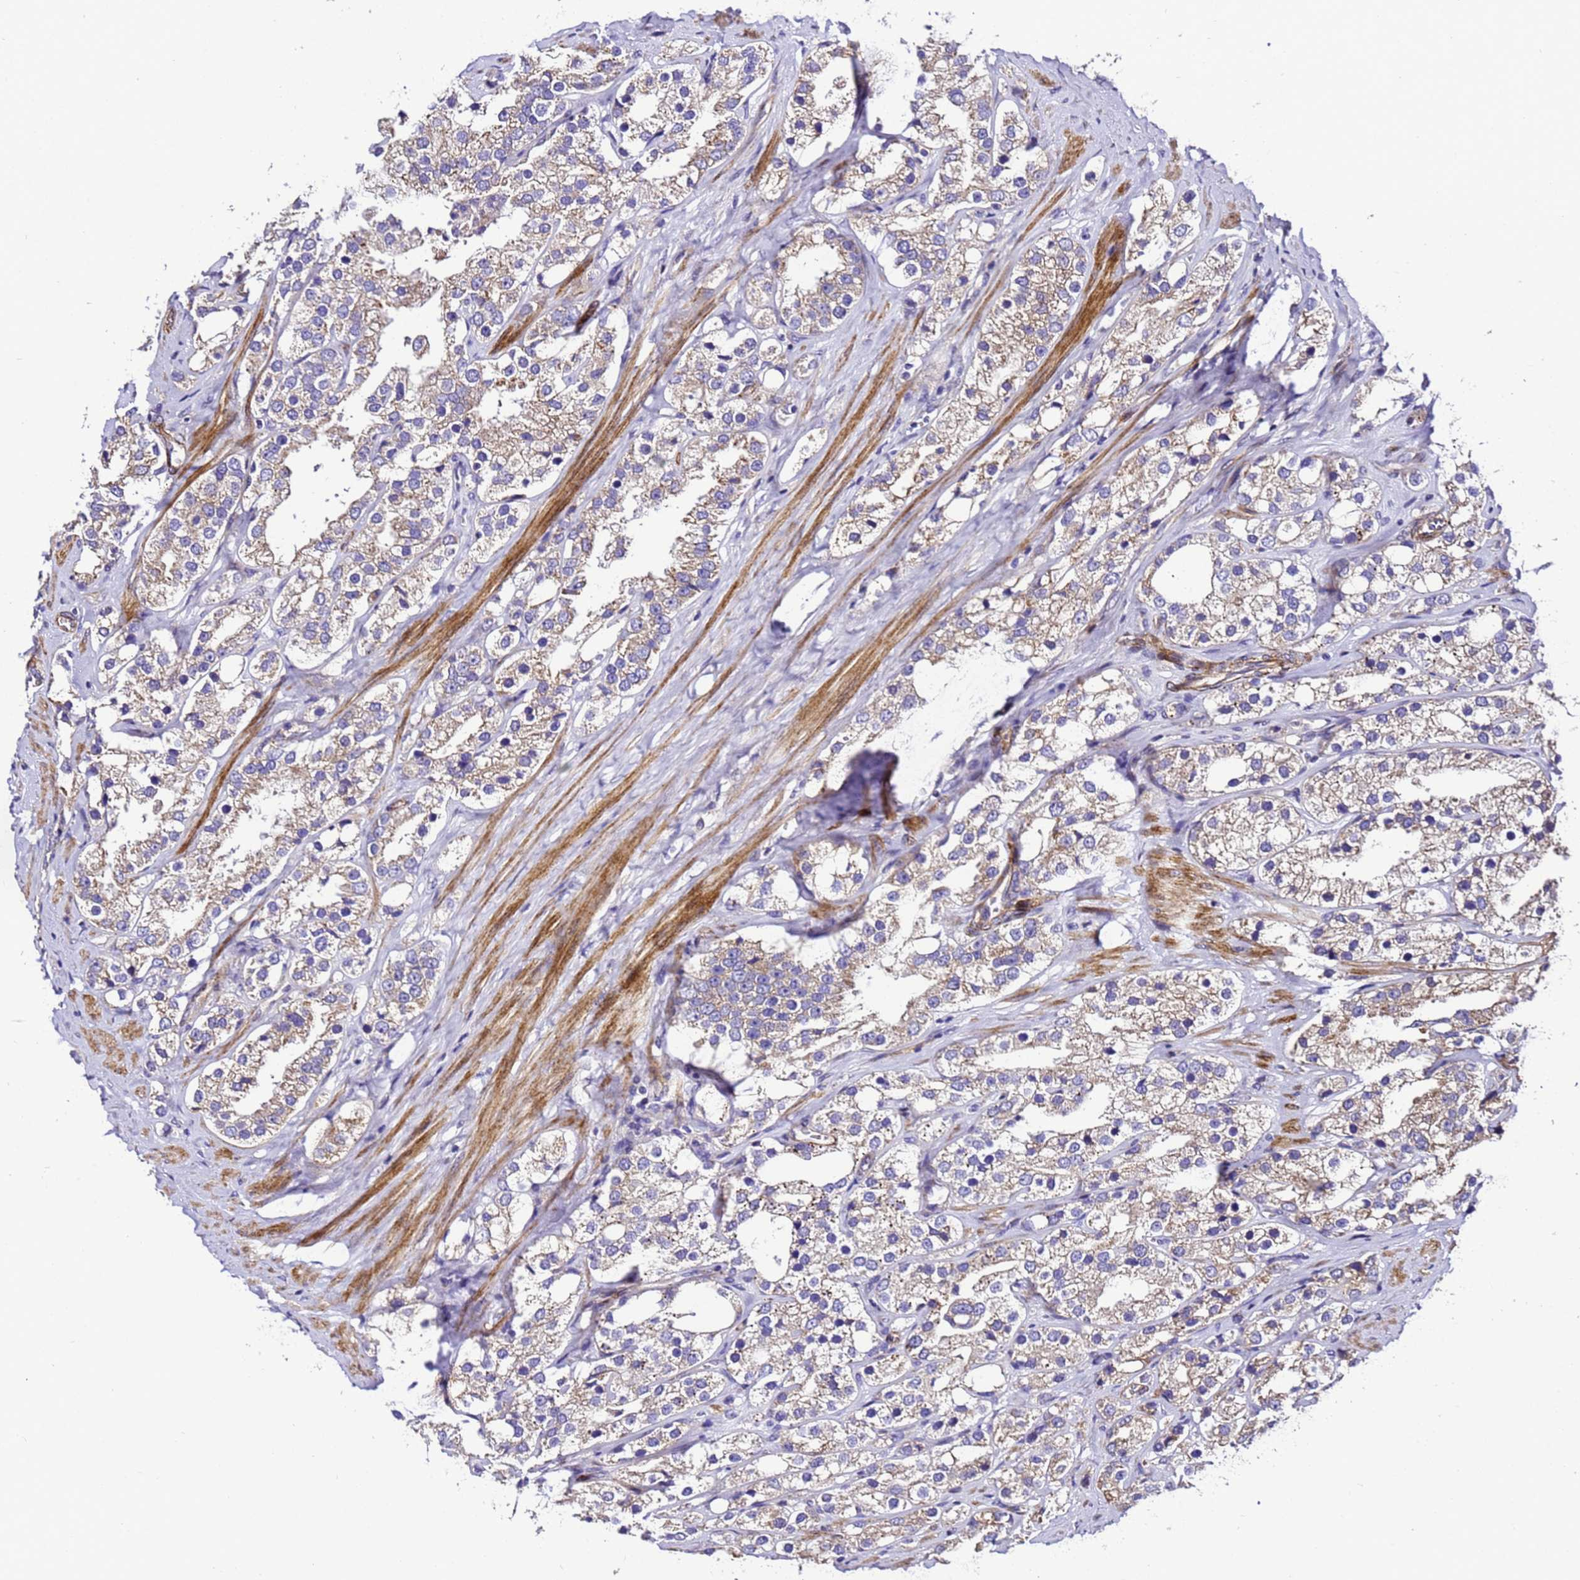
{"staining": {"intensity": "weak", "quantity": ">75%", "location": "cytoplasmic/membranous"}, "tissue": "prostate cancer", "cell_type": "Tumor cells", "image_type": "cancer", "snomed": [{"axis": "morphology", "description": "Adenocarcinoma, NOS"}, {"axis": "topography", "description": "Prostate"}], "caption": "The immunohistochemical stain labels weak cytoplasmic/membranous staining in tumor cells of prostate cancer tissue.", "gene": "ZNF417", "patient": {"sex": "male", "age": 79}}